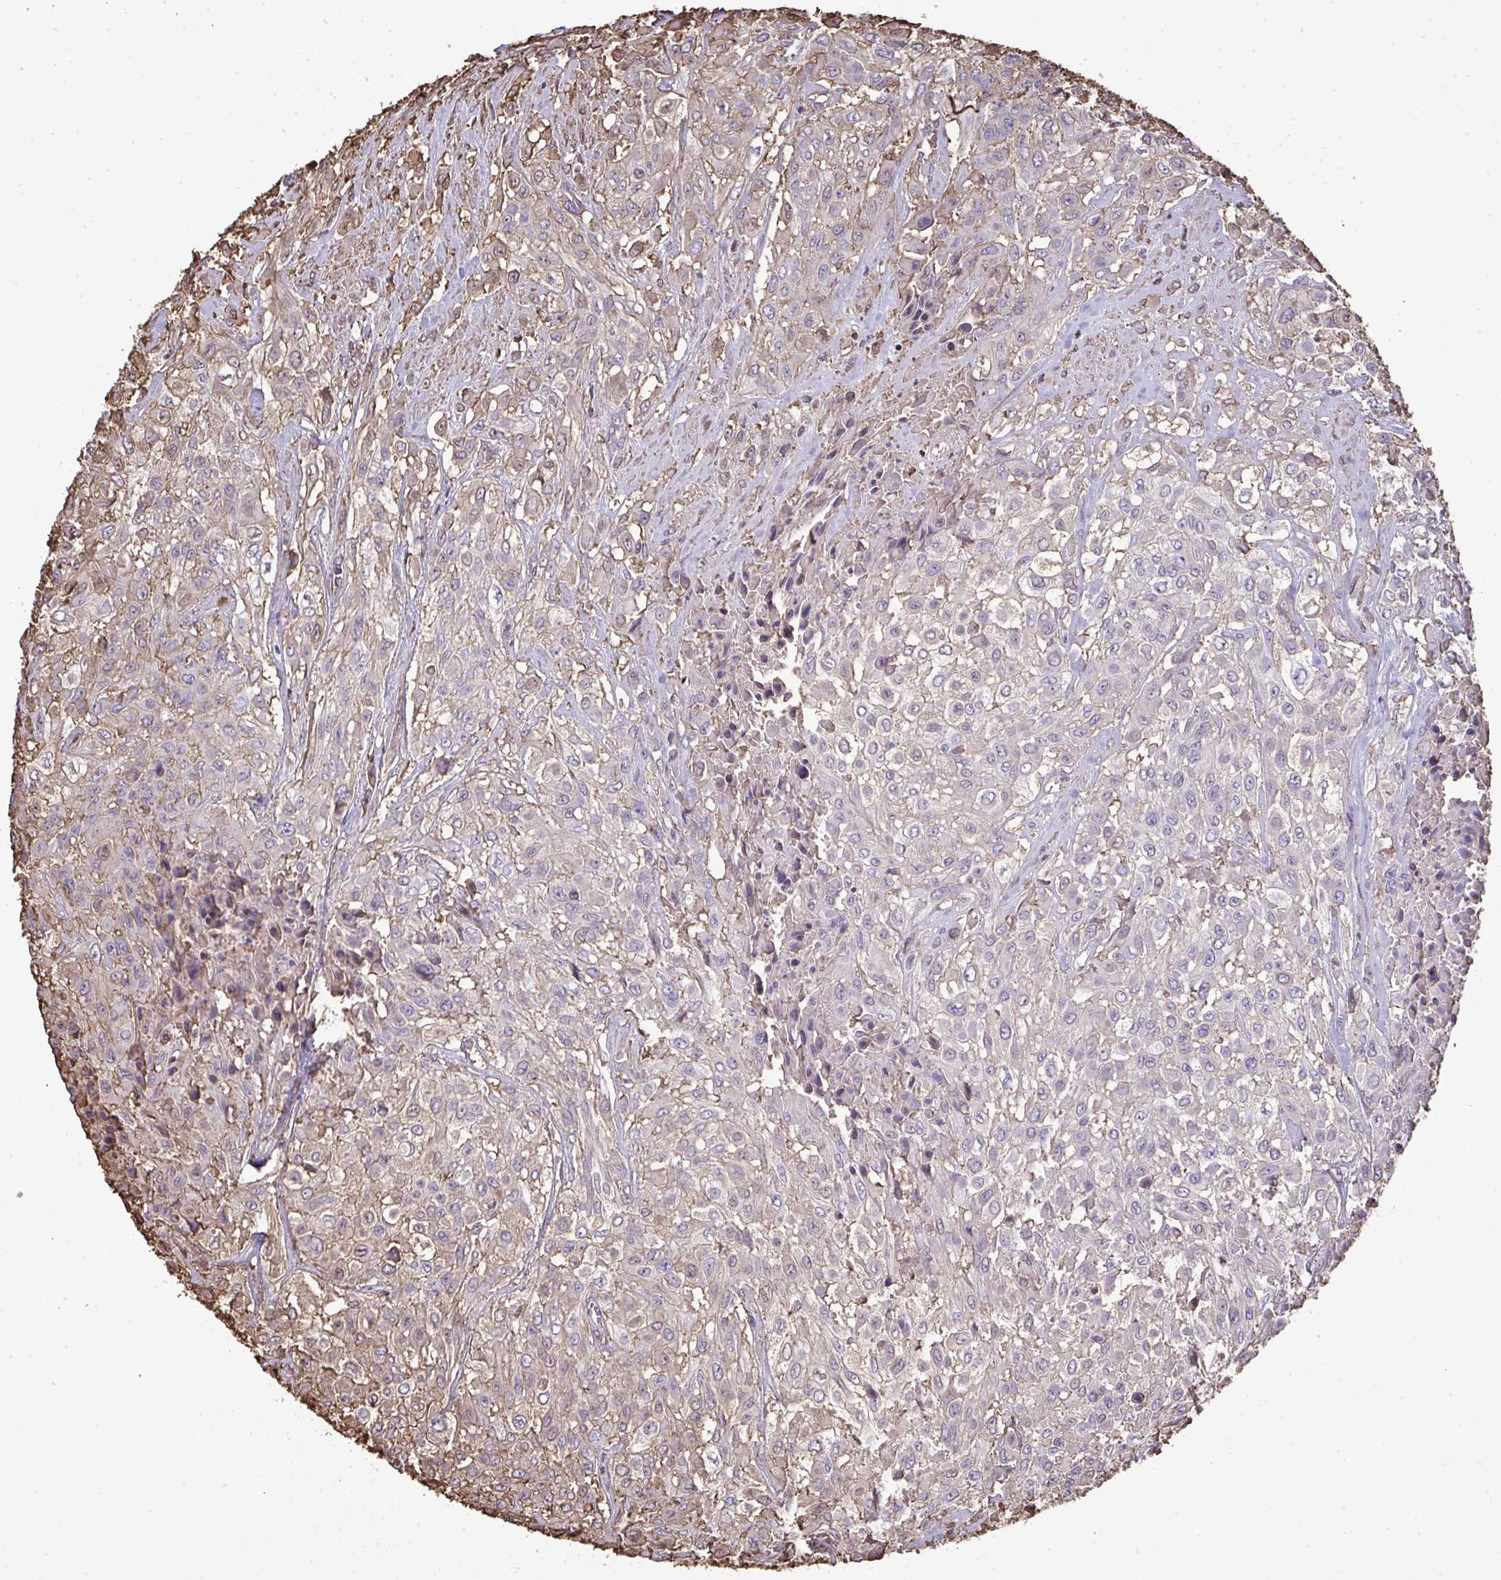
{"staining": {"intensity": "weak", "quantity": "<25%", "location": "cytoplasmic/membranous"}, "tissue": "urothelial cancer", "cell_type": "Tumor cells", "image_type": "cancer", "snomed": [{"axis": "morphology", "description": "Urothelial carcinoma, High grade"}, {"axis": "topography", "description": "Urinary bladder"}], "caption": "This is an immunohistochemistry histopathology image of human urothelial cancer. There is no expression in tumor cells.", "gene": "ANXA5", "patient": {"sex": "male", "age": 57}}